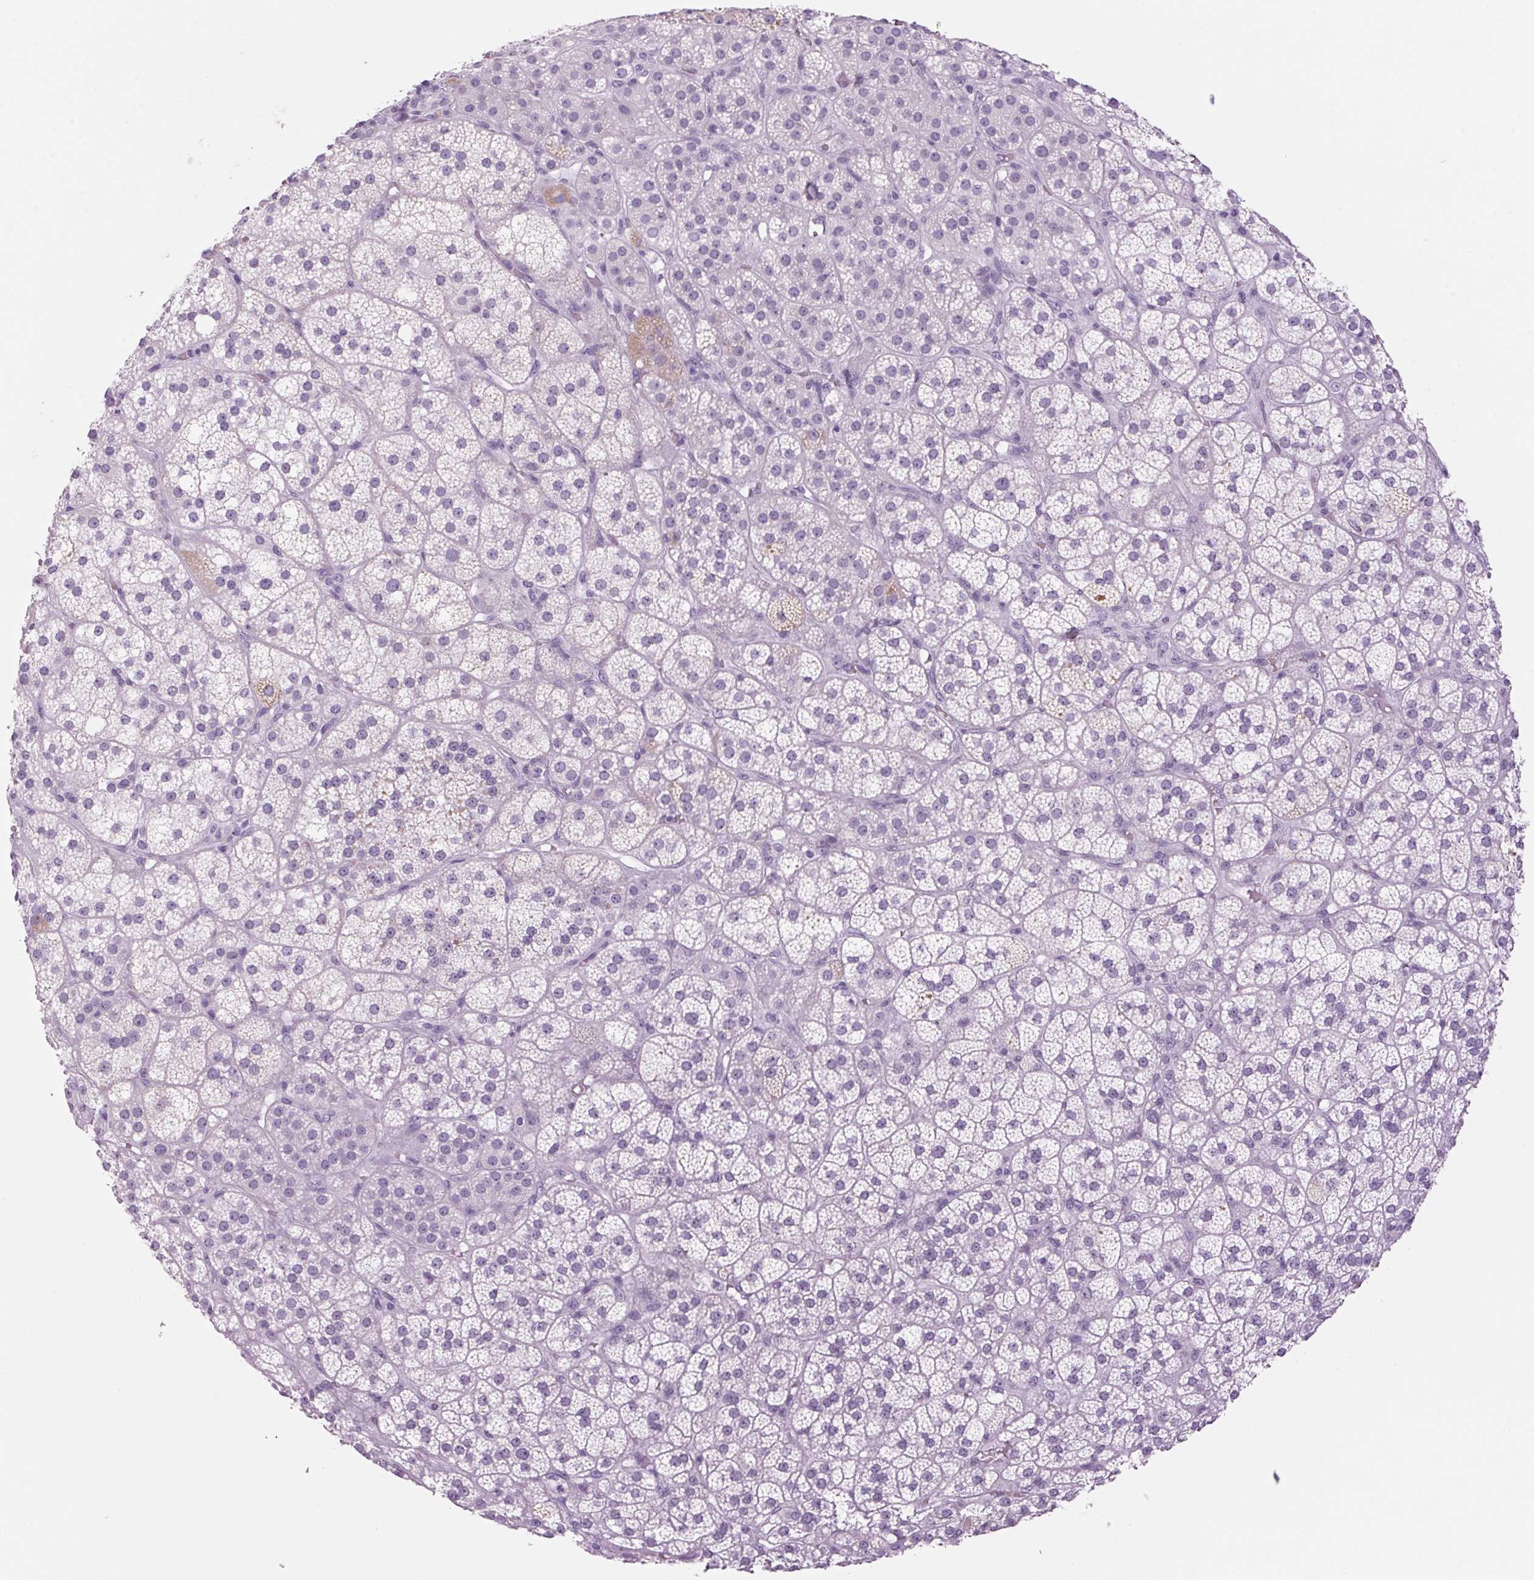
{"staining": {"intensity": "negative", "quantity": "none", "location": "none"}, "tissue": "adrenal gland", "cell_type": "Glandular cells", "image_type": "normal", "snomed": [{"axis": "morphology", "description": "Normal tissue, NOS"}, {"axis": "topography", "description": "Adrenal gland"}], "caption": "The IHC histopathology image has no significant staining in glandular cells of adrenal gland.", "gene": "PPP1R1A", "patient": {"sex": "female", "age": 60}}